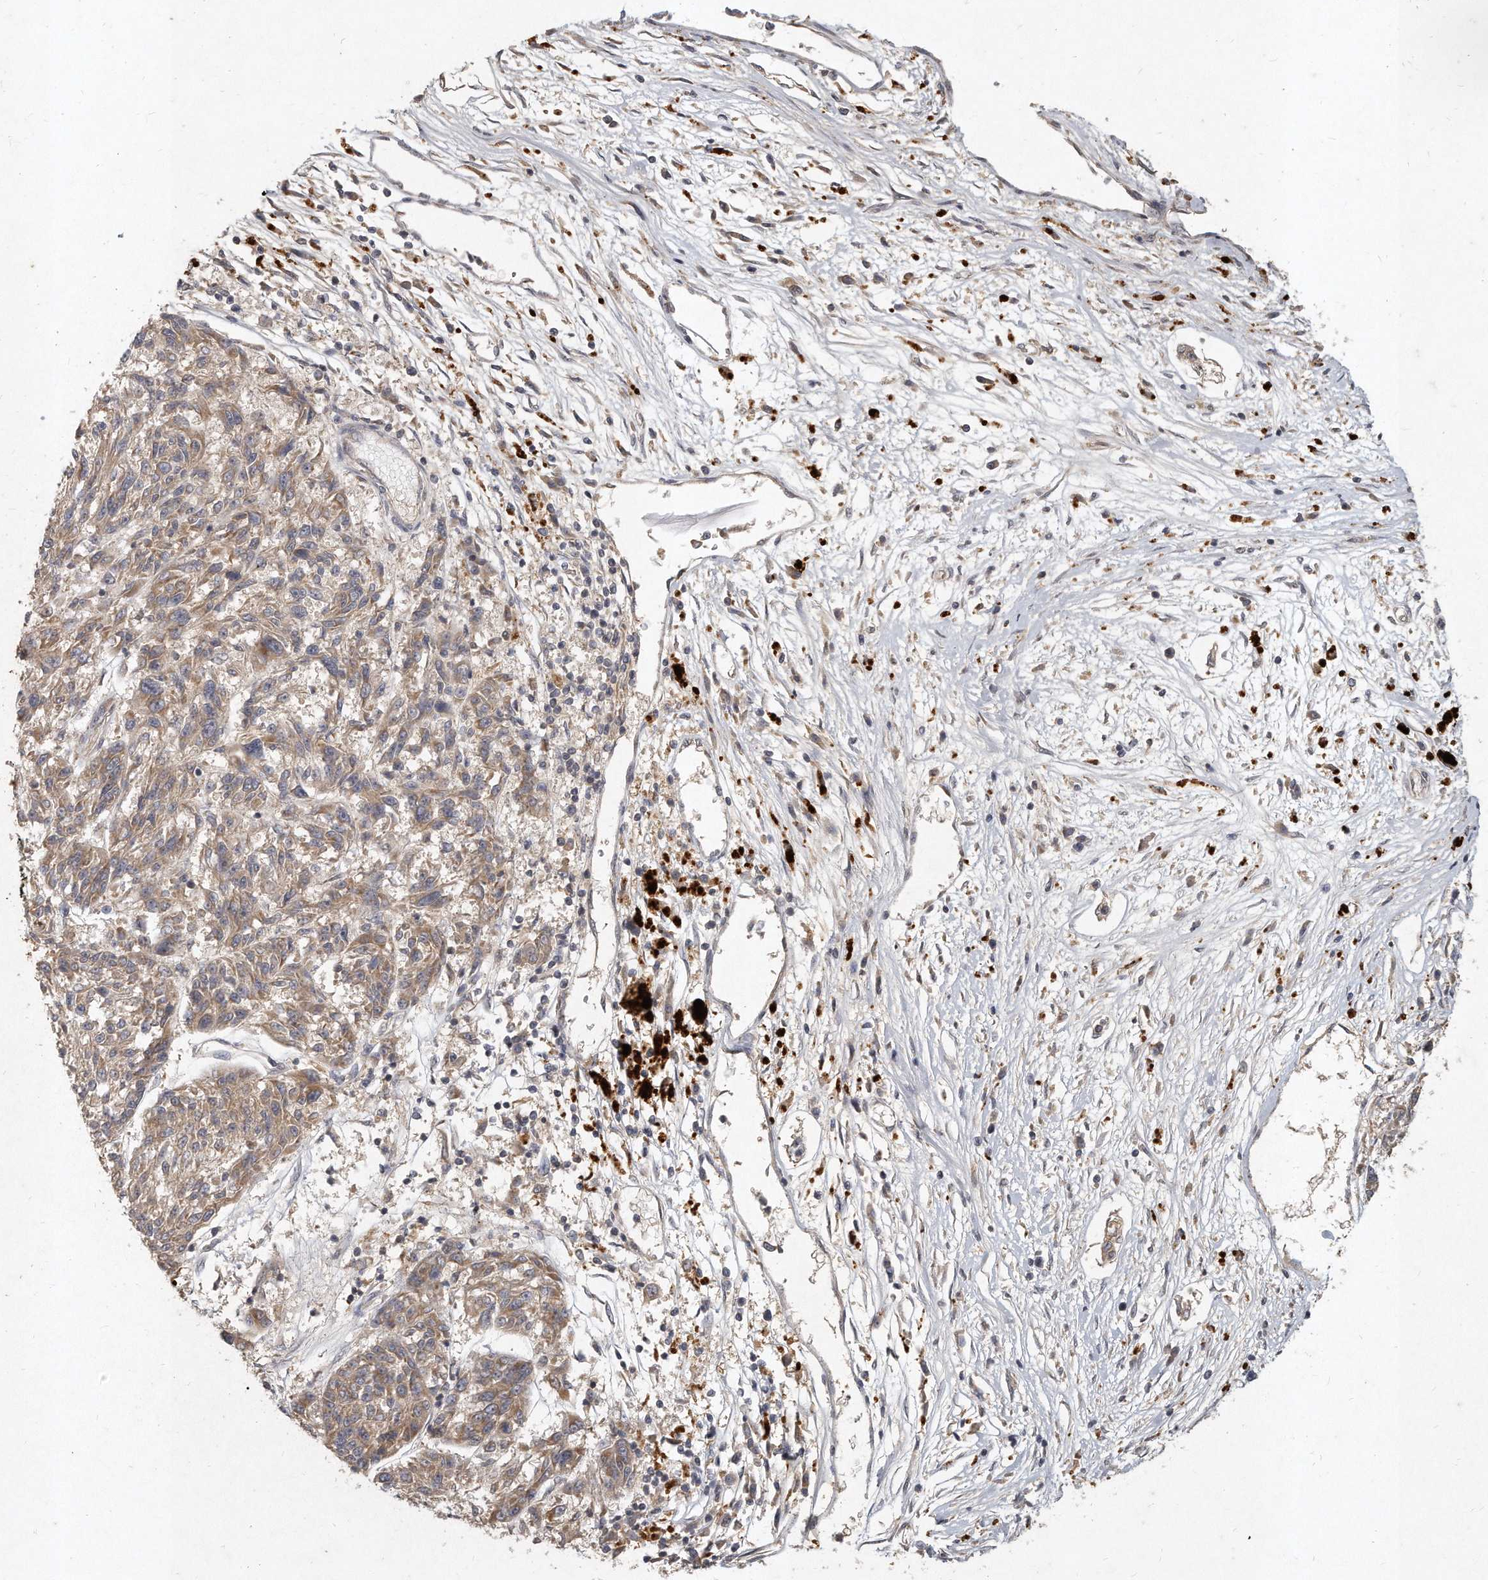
{"staining": {"intensity": "weak", "quantity": ">75%", "location": "cytoplasmic/membranous"}, "tissue": "melanoma", "cell_type": "Tumor cells", "image_type": "cancer", "snomed": [{"axis": "morphology", "description": "Malignant melanoma, NOS"}, {"axis": "topography", "description": "Skin"}], "caption": "Malignant melanoma was stained to show a protein in brown. There is low levels of weak cytoplasmic/membranous expression in about >75% of tumor cells. The staining was performed using DAB (3,3'-diaminobenzidine), with brown indicating positive protein expression. Nuclei are stained blue with hematoxylin.", "gene": "LGALS8", "patient": {"sex": "male", "age": 53}}